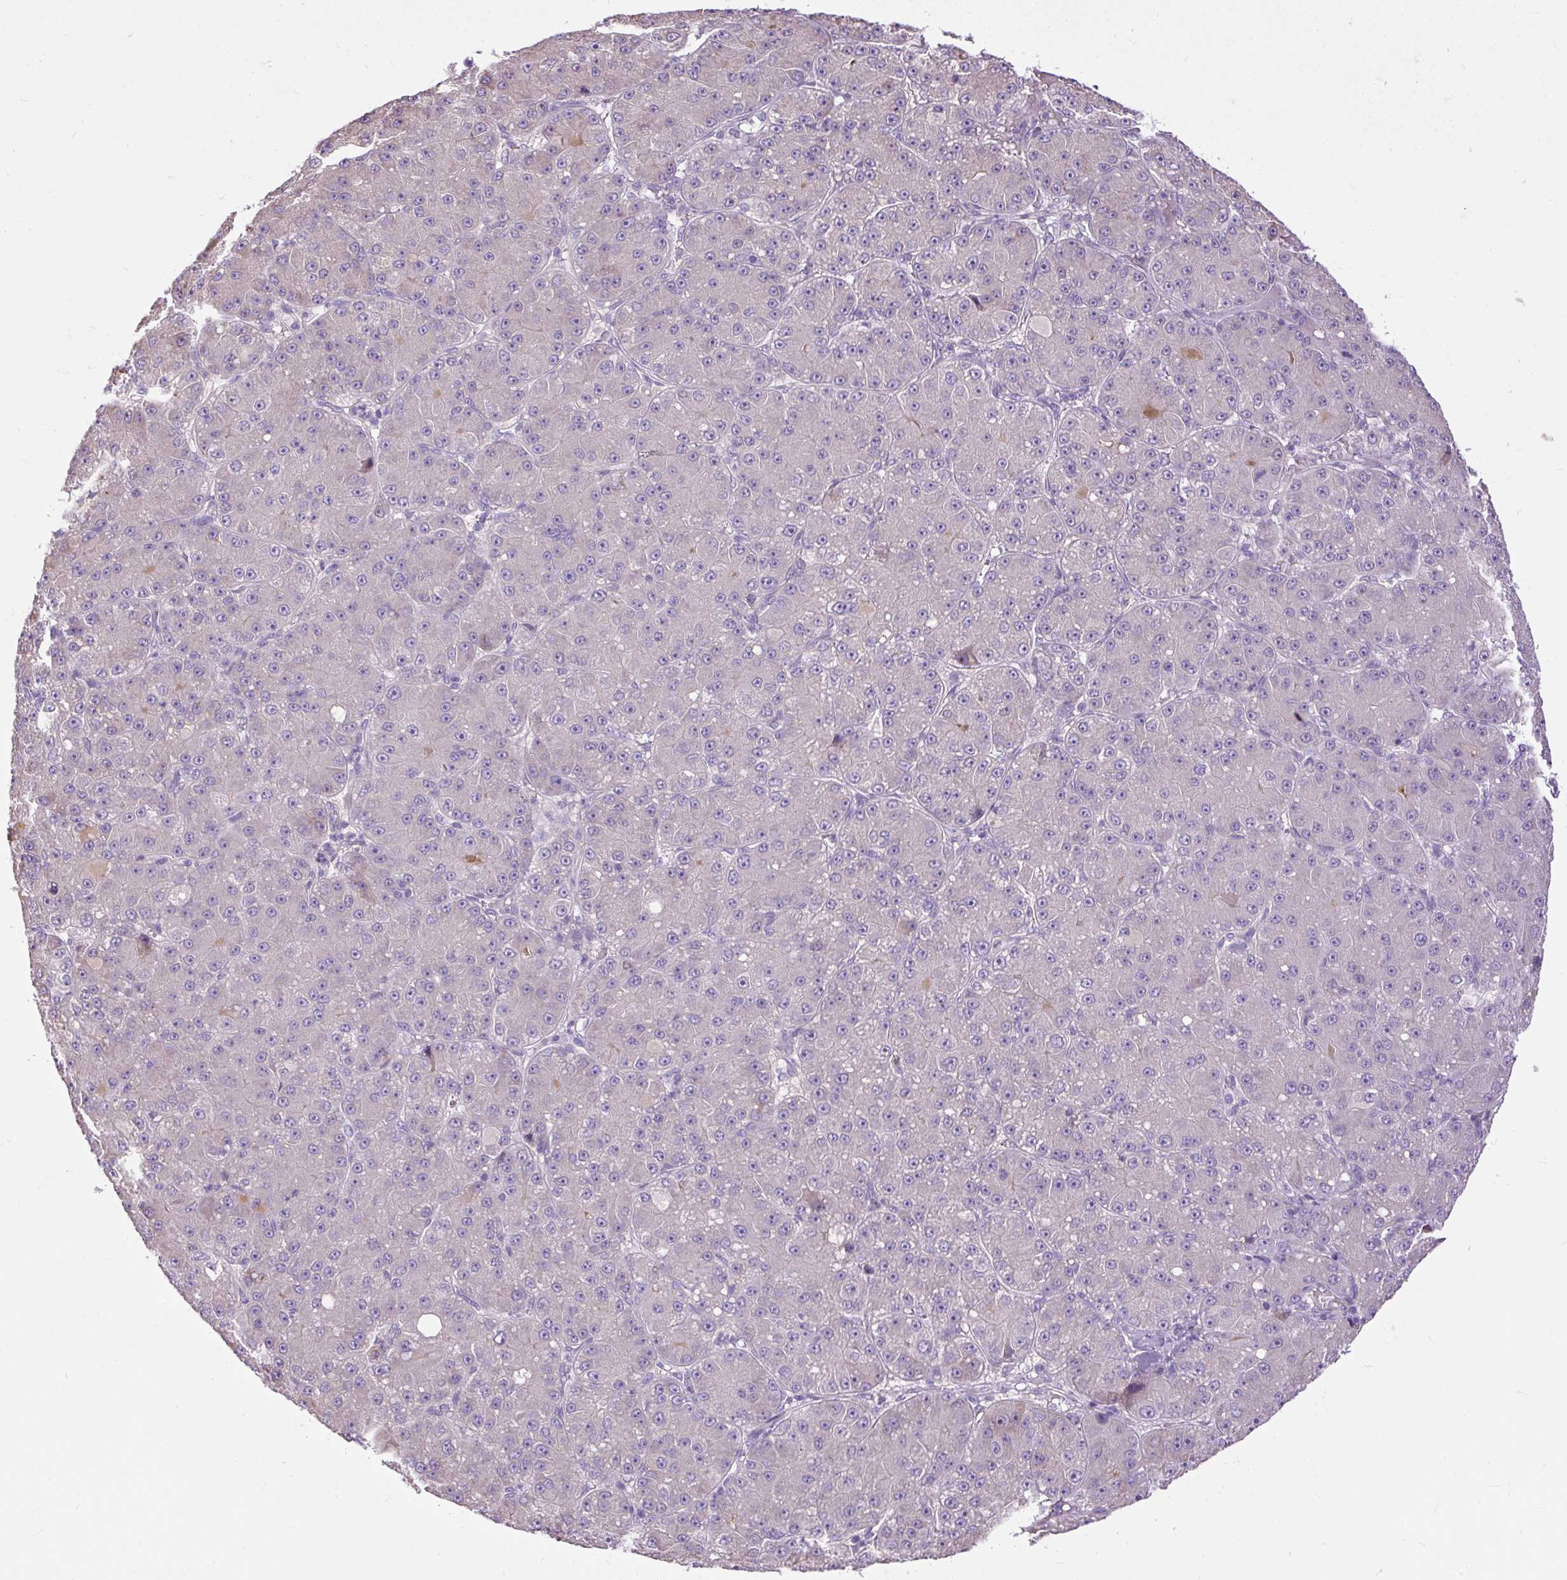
{"staining": {"intensity": "negative", "quantity": "none", "location": "none"}, "tissue": "liver cancer", "cell_type": "Tumor cells", "image_type": "cancer", "snomed": [{"axis": "morphology", "description": "Carcinoma, Hepatocellular, NOS"}, {"axis": "topography", "description": "Liver"}], "caption": "A photomicrograph of human liver hepatocellular carcinoma is negative for staining in tumor cells.", "gene": "CFAP47", "patient": {"sex": "male", "age": 67}}